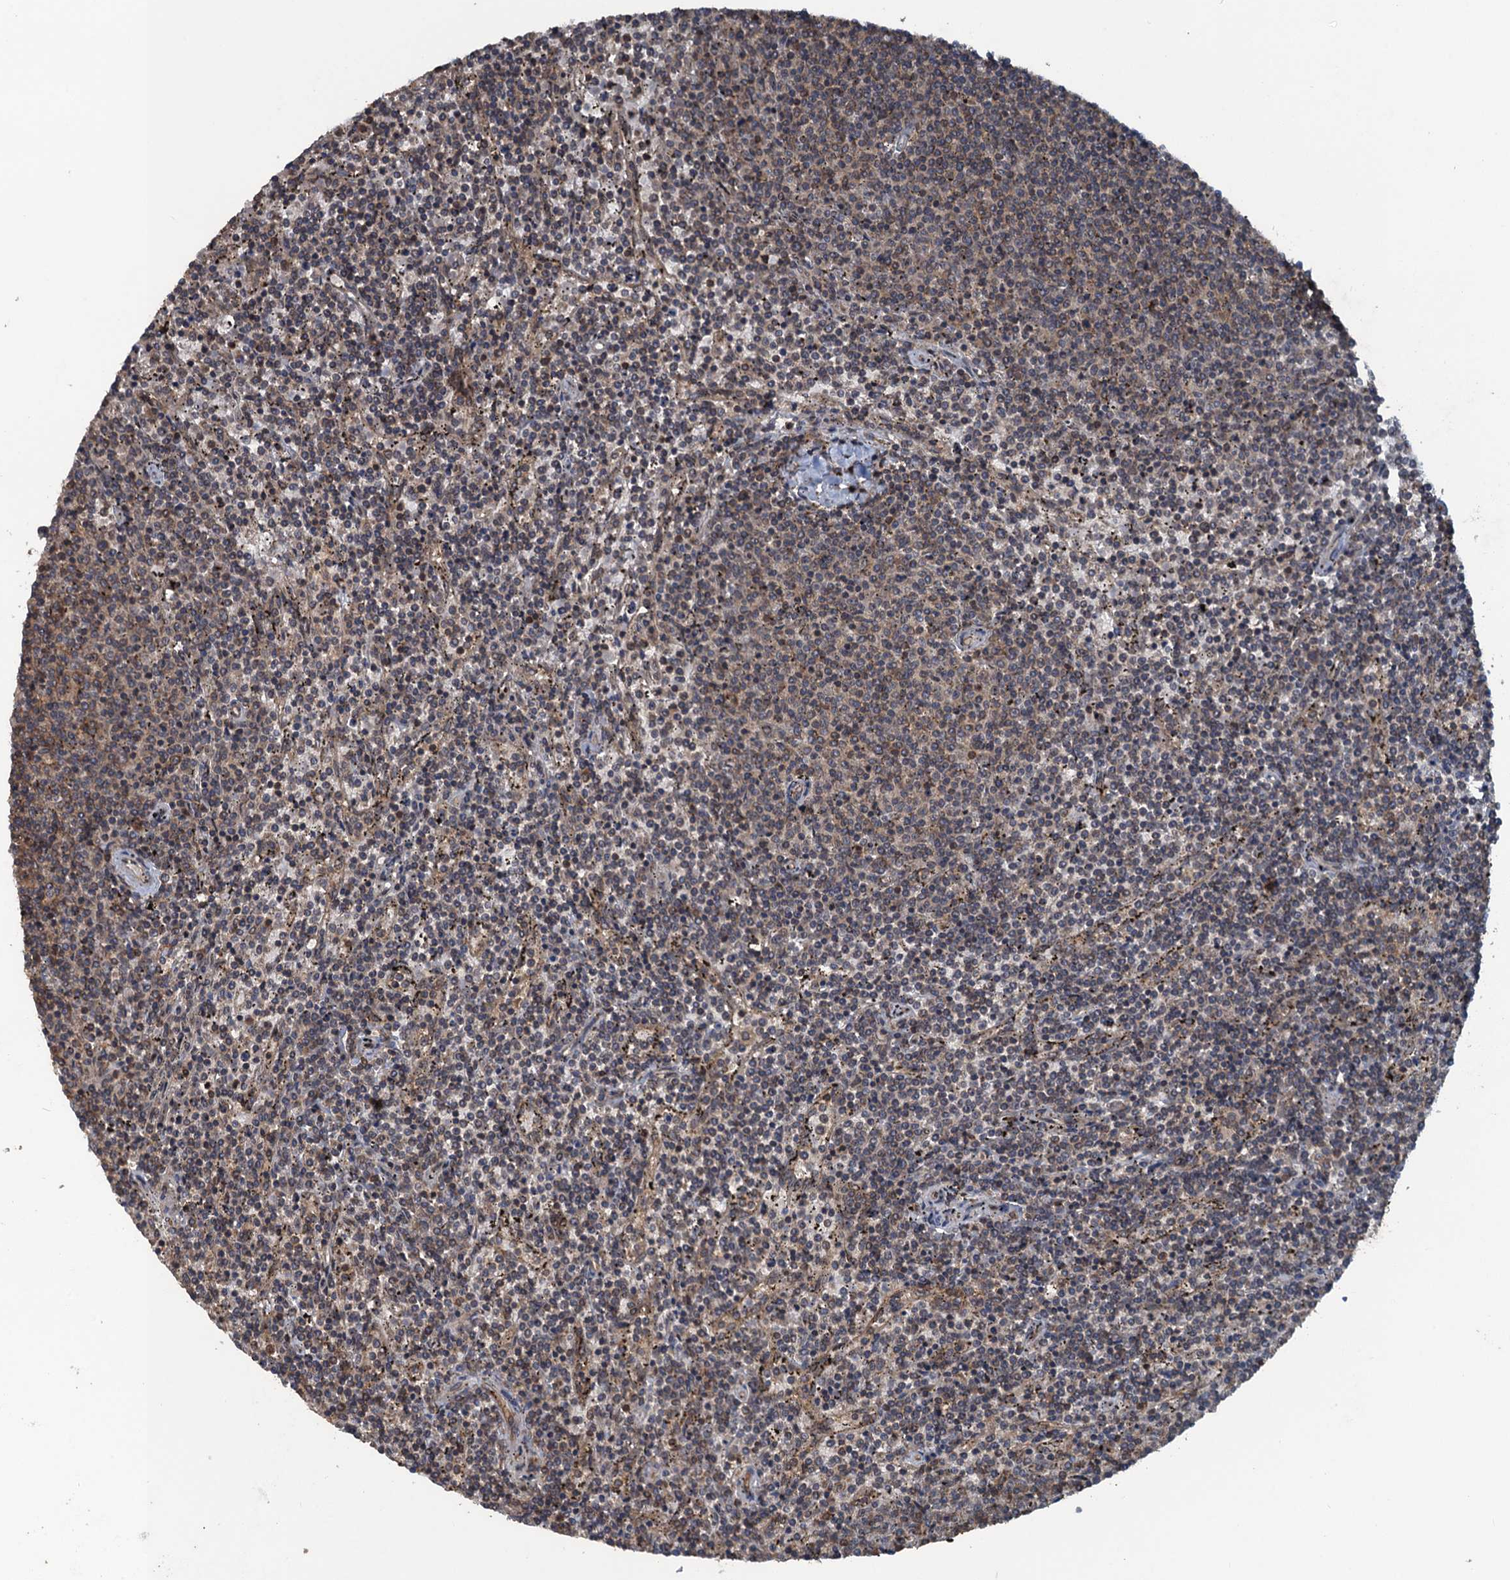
{"staining": {"intensity": "weak", "quantity": "<25%", "location": "cytoplasmic/membranous"}, "tissue": "lymphoma", "cell_type": "Tumor cells", "image_type": "cancer", "snomed": [{"axis": "morphology", "description": "Malignant lymphoma, non-Hodgkin's type, Low grade"}, {"axis": "topography", "description": "Spleen"}], "caption": "Immunohistochemical staining of human lymphoma exhibits no significant positivity in tumor cells.", "gene": "GLE1", "patient": {"sex": "female", "age": 50}}